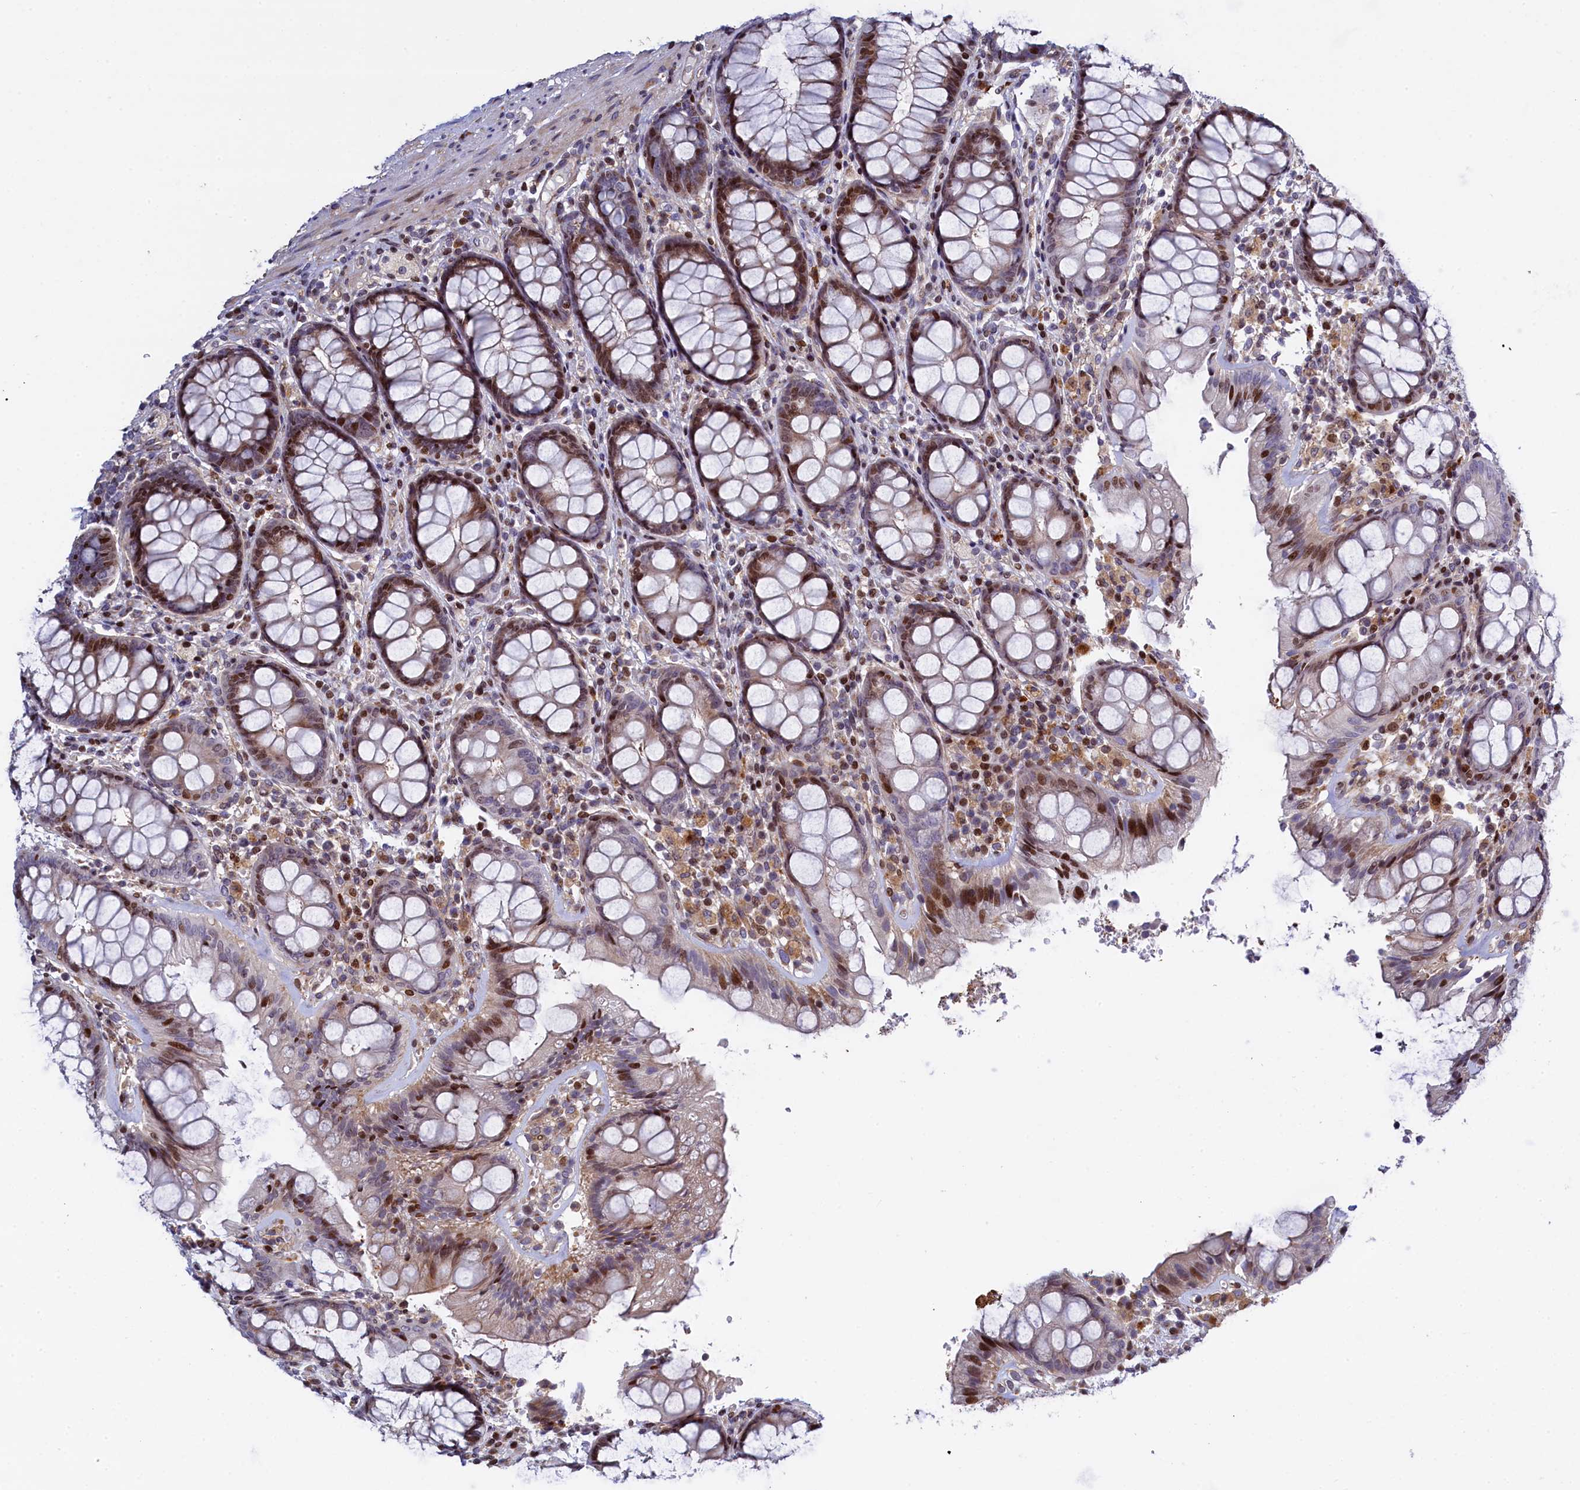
{"staining": {"intensity": "moderate", "quantity": "25%-75%", "location": "nuclear"}, "tissue": "rectum", "cell_type": "Glandular cells", "image_type": "normal", "snomed": [{"axis": "morphology", "description": "Normal tissue, NOS"}, {"axis": "topography", "description": "Rectum"}], "caption": "IHC staining of unremarkable rectum, which shows medium levels of moderate nuclear positivity in about 25%-75% of glandular cells indicating moderate nuclear protein expression. The staining was performed using DAB (3,3'-diaminobenzidine) (brown) for protein detection and nuclei were counterstained in hematoxylin (blue).", "gene": "TGDS", "patient": {"sex": "male", "age": 83}}